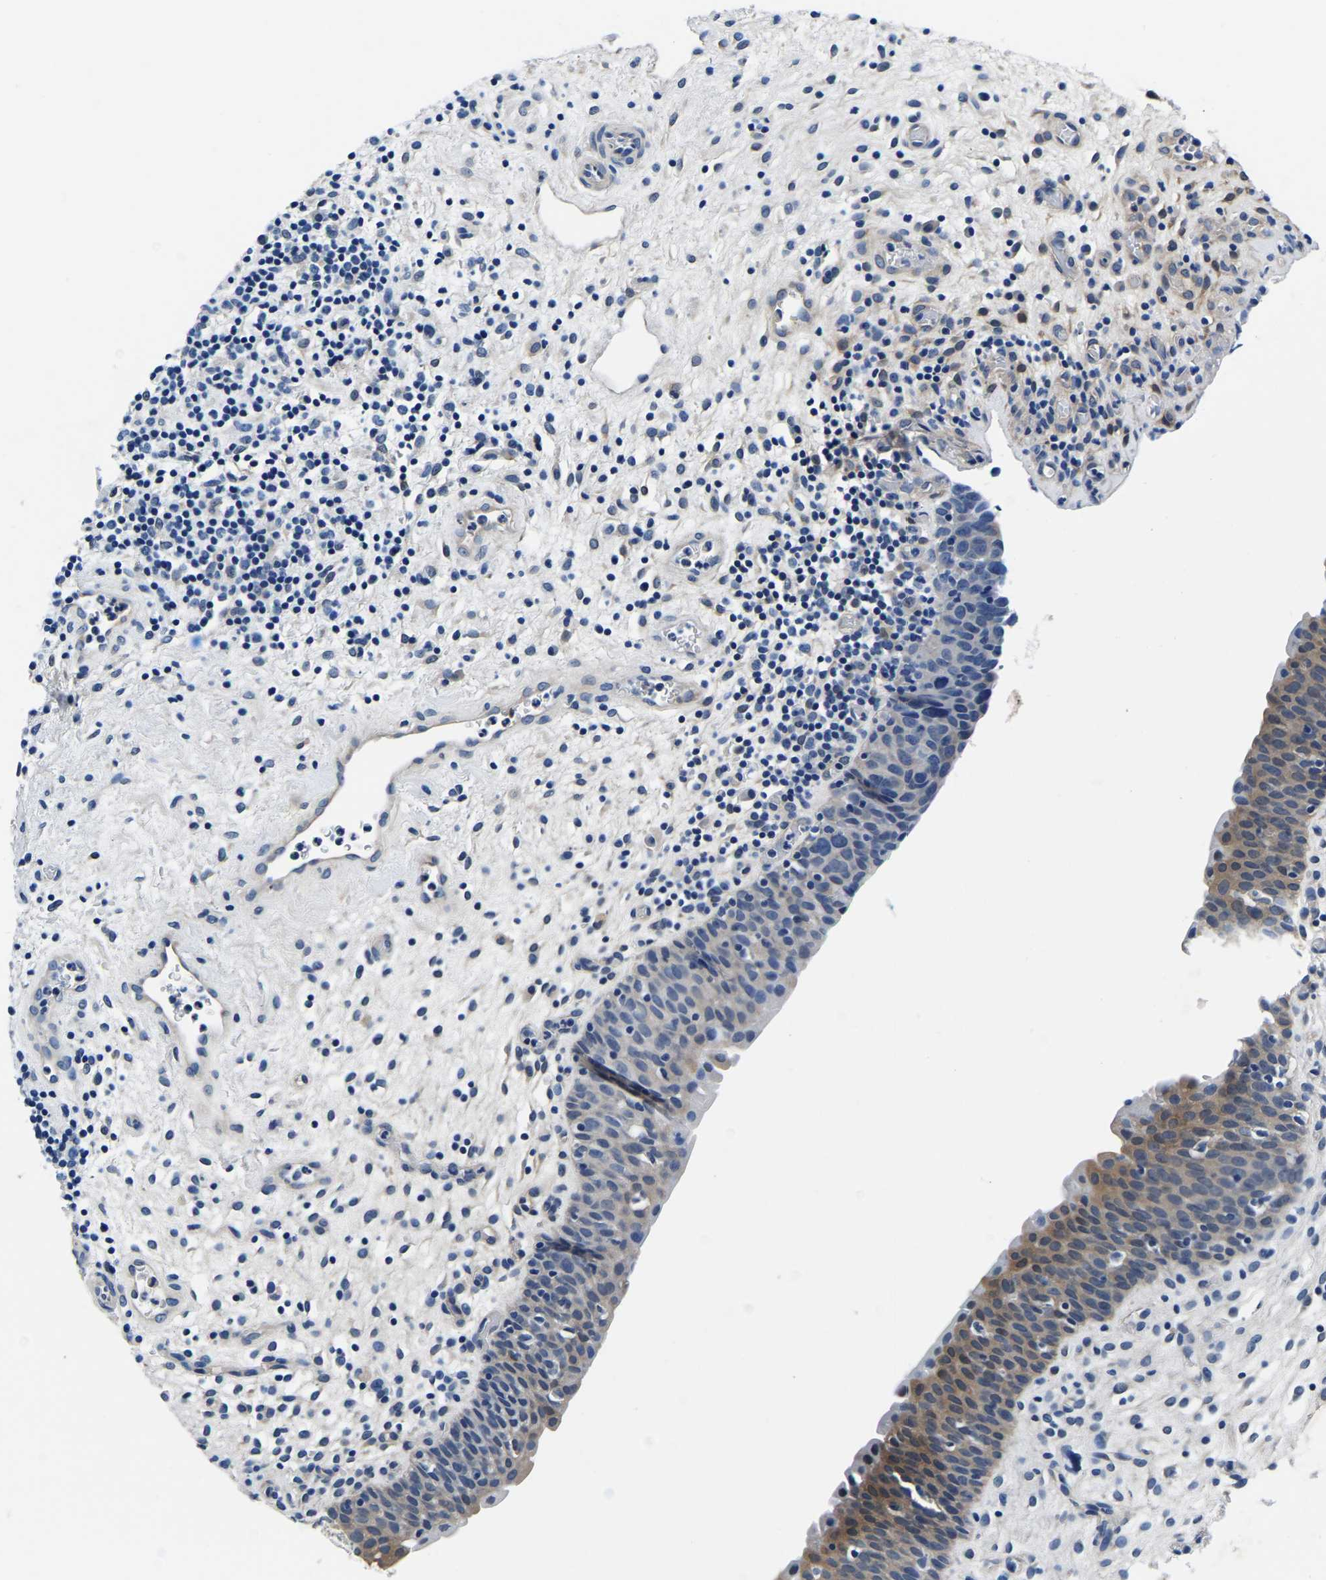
{"staining": {"intensity": "moderate", "quantity": "25%-75%", "location": "cytoplasmic/membranous"}, "tissue": "urinary bladder", "cell_type": "Urothelial cells", "image_type": "normal", "snomed": [{"axis": "morphology", "description": "Normal tissue, NOS"}, {"axis": "topography", "description": "Urinary bladder"}], "caption": "High-power microscopy captured an immunohistochemistry (IHC) micrograph of unremarkable urinary bladder, revealing moderate cytoplasmic/membranous expression in about 25%-75% of urothelial cells.", "gene": "ACO1", "patient": {"sex": "male", "age": 37}}